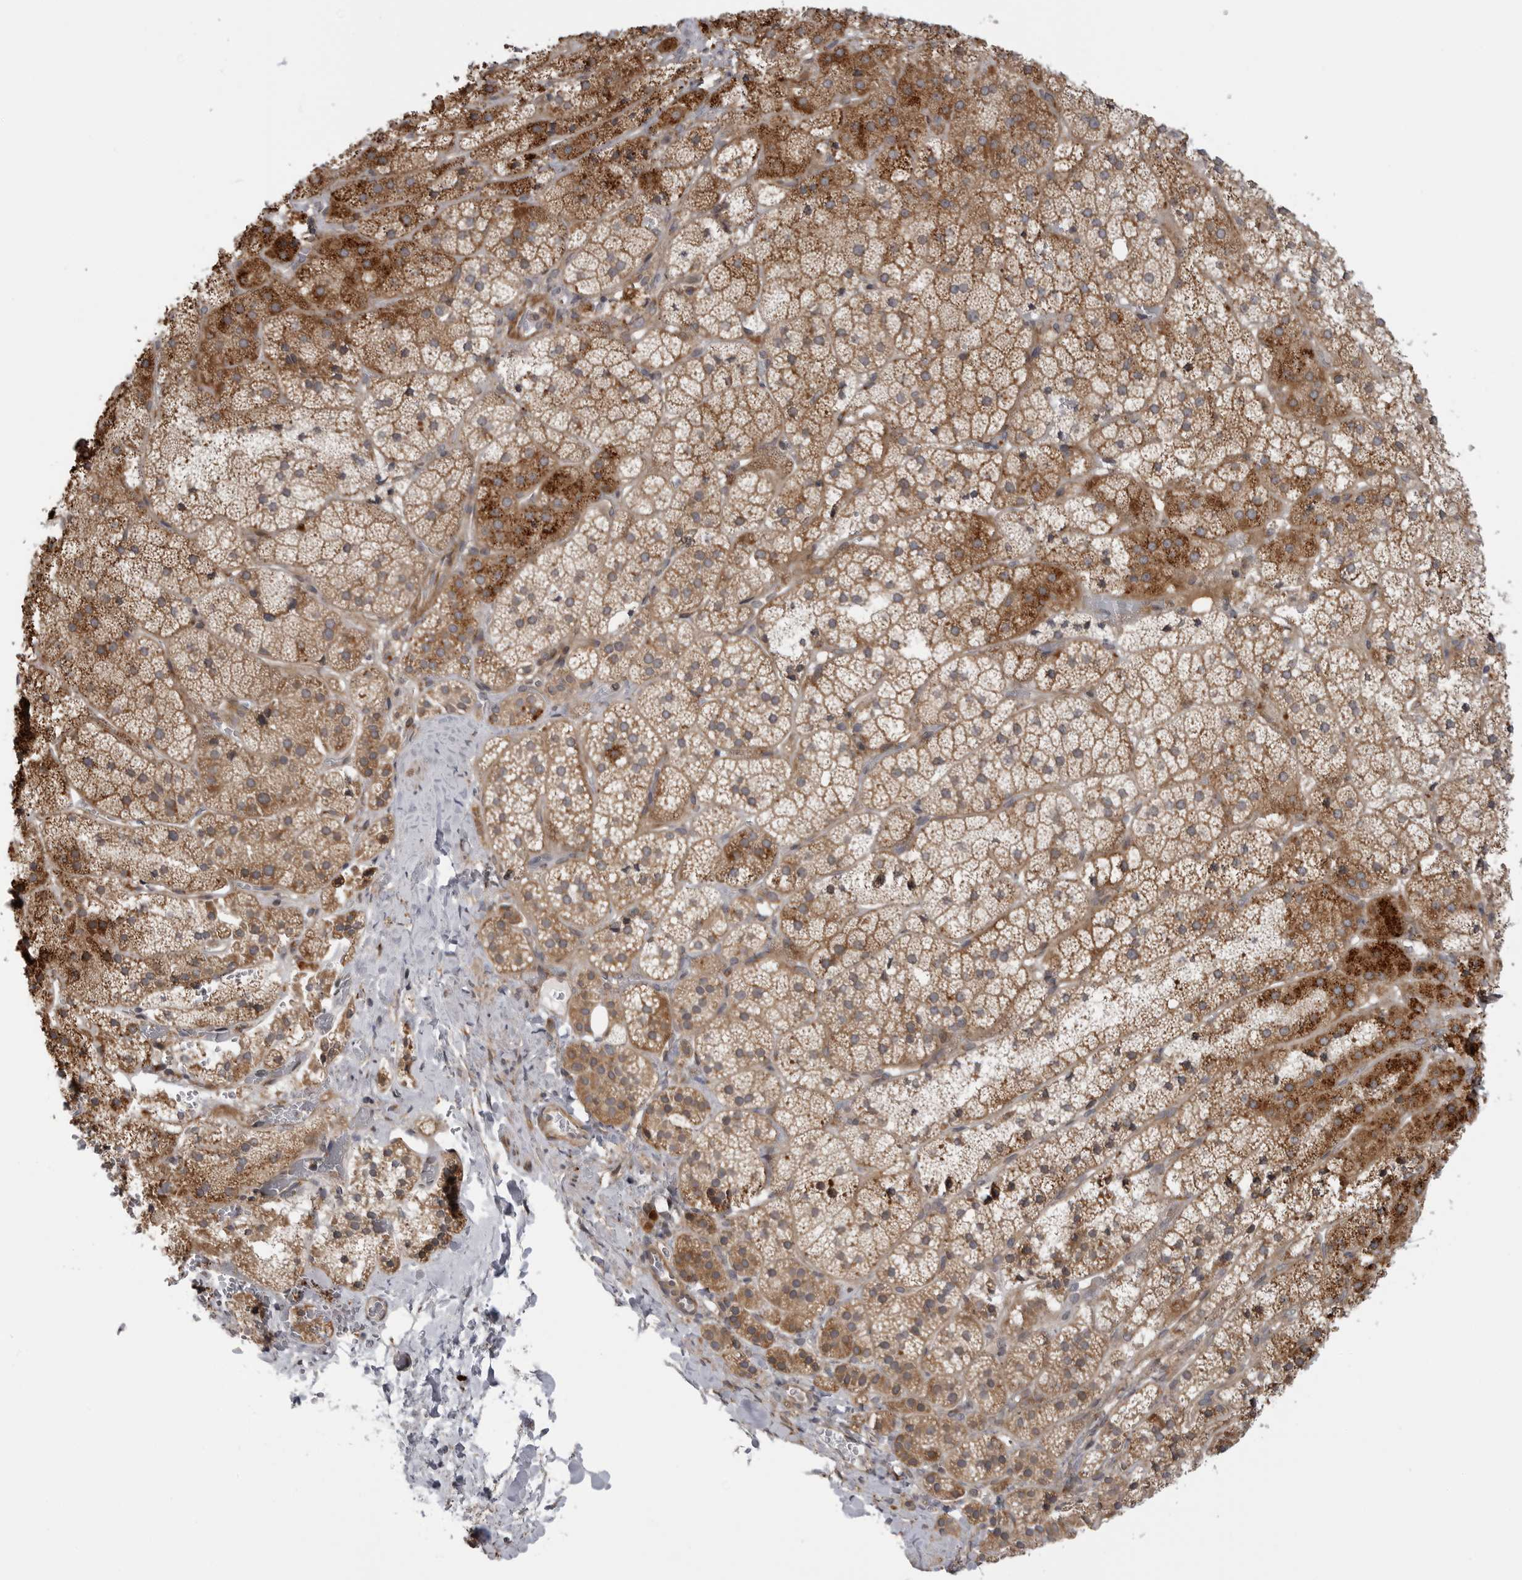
{"staining": {"intensity": "strong", "quantity": ">75%", "location": "cytoplasmic/membranous"}, "tissue": "adrenal gland", "cell_type": "Glandular cells", "image_type": "normal", "snomed": [{"axis": "morphology", "description": "Normal tissue, NOS"}, {"axis": "topography", "description": "Adrenal gland"}], "caption": "High-magnification brightfield microscopy of benign adrenal gland stained with DAB (brown) and counterstained with hematoxylin (blue). glandular cells exhibit strong cytoplasmic/membranous expression is seen in about>75% of cells.", "gene": "LRRC45", "patient": {"sex": "female", "age": 44}}